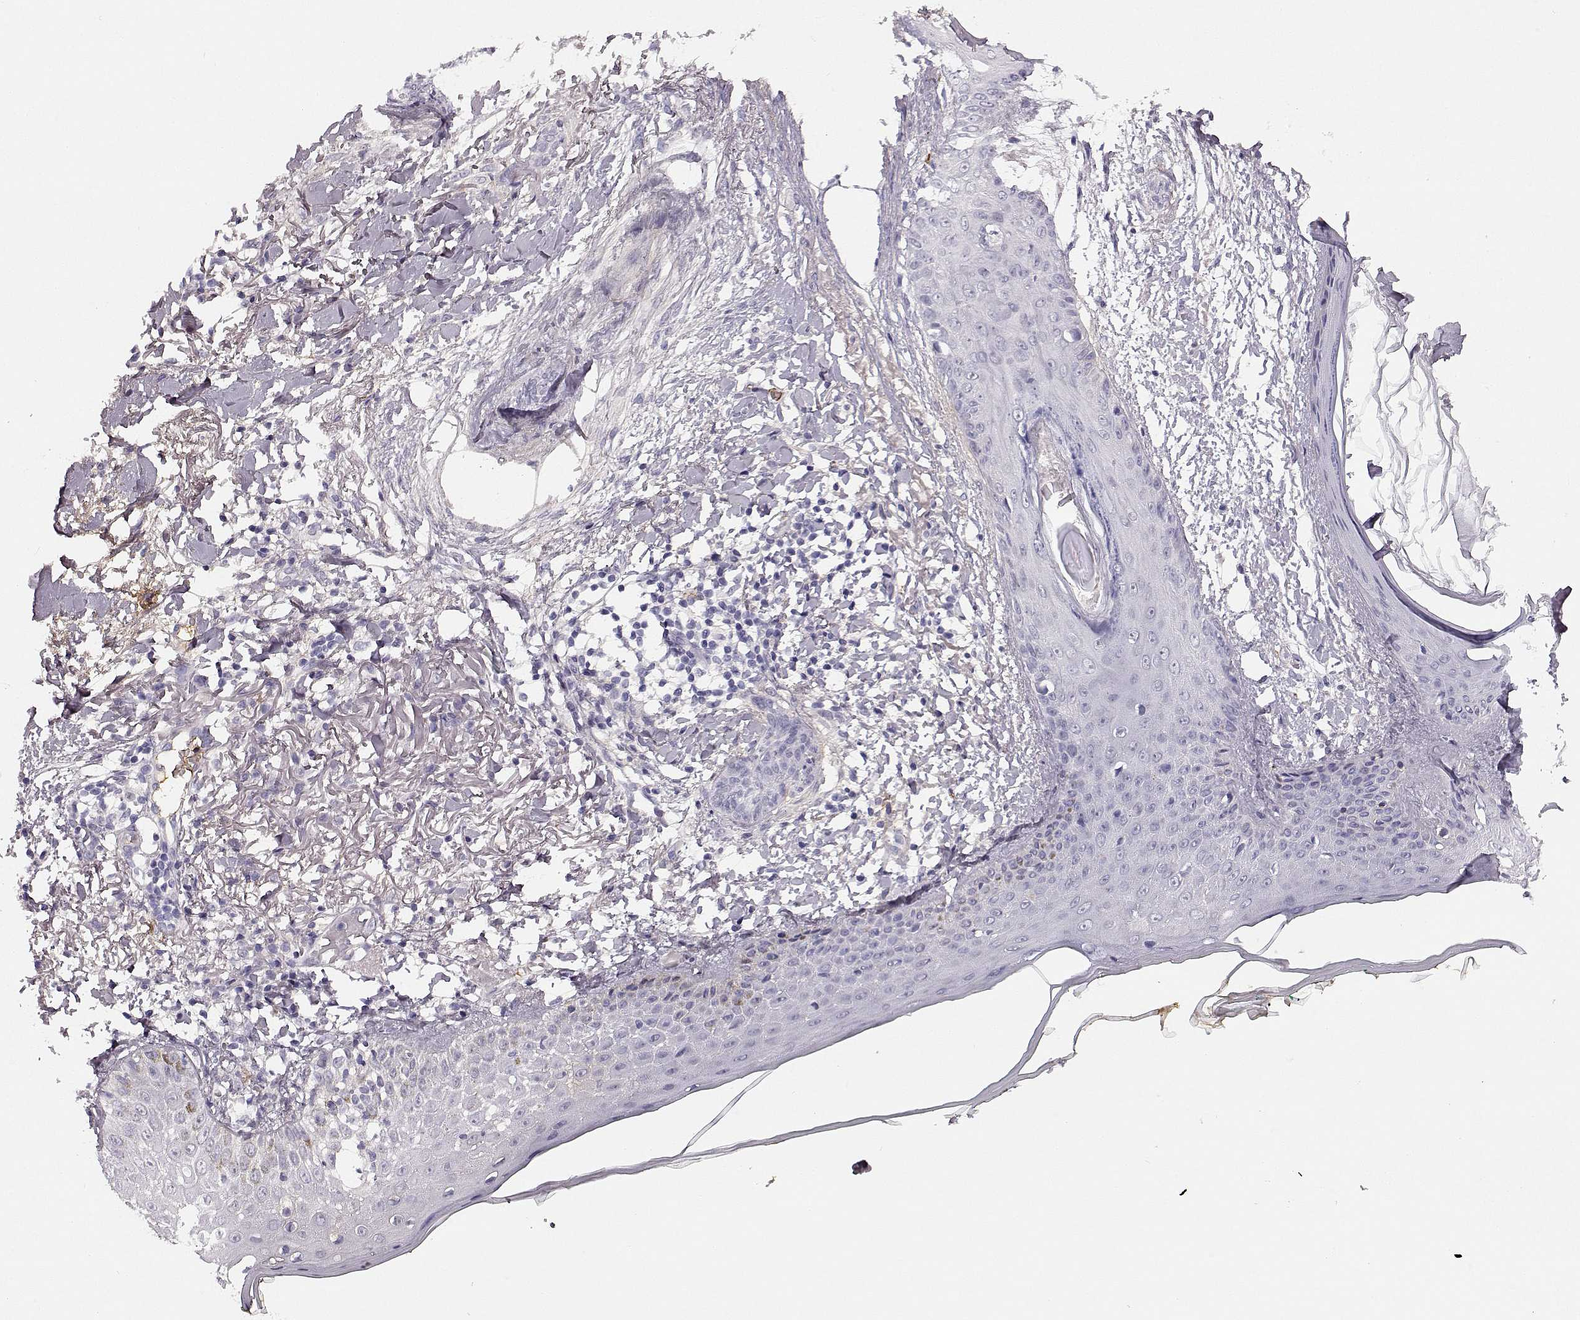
{"staining": {"intensity": "negative", "quantity": "none", "location": "none"}, "tissue": "skin cancer", "cell_type": "Tumor cells", "image_type": "cancer", "snomed": [{"axis": "morphology", "description": "Normal tissue, NOS"}, {"axis": "morphology", "description": "Basal cell carcinoma"}, {"axis": "topography", "description": "Skin"}], "caption": "There is no significant positivity in tumor cells of skin basal cell carcinoma.", "gene": "TRIM69", "patient": {"sex": "male", "age": 84}}